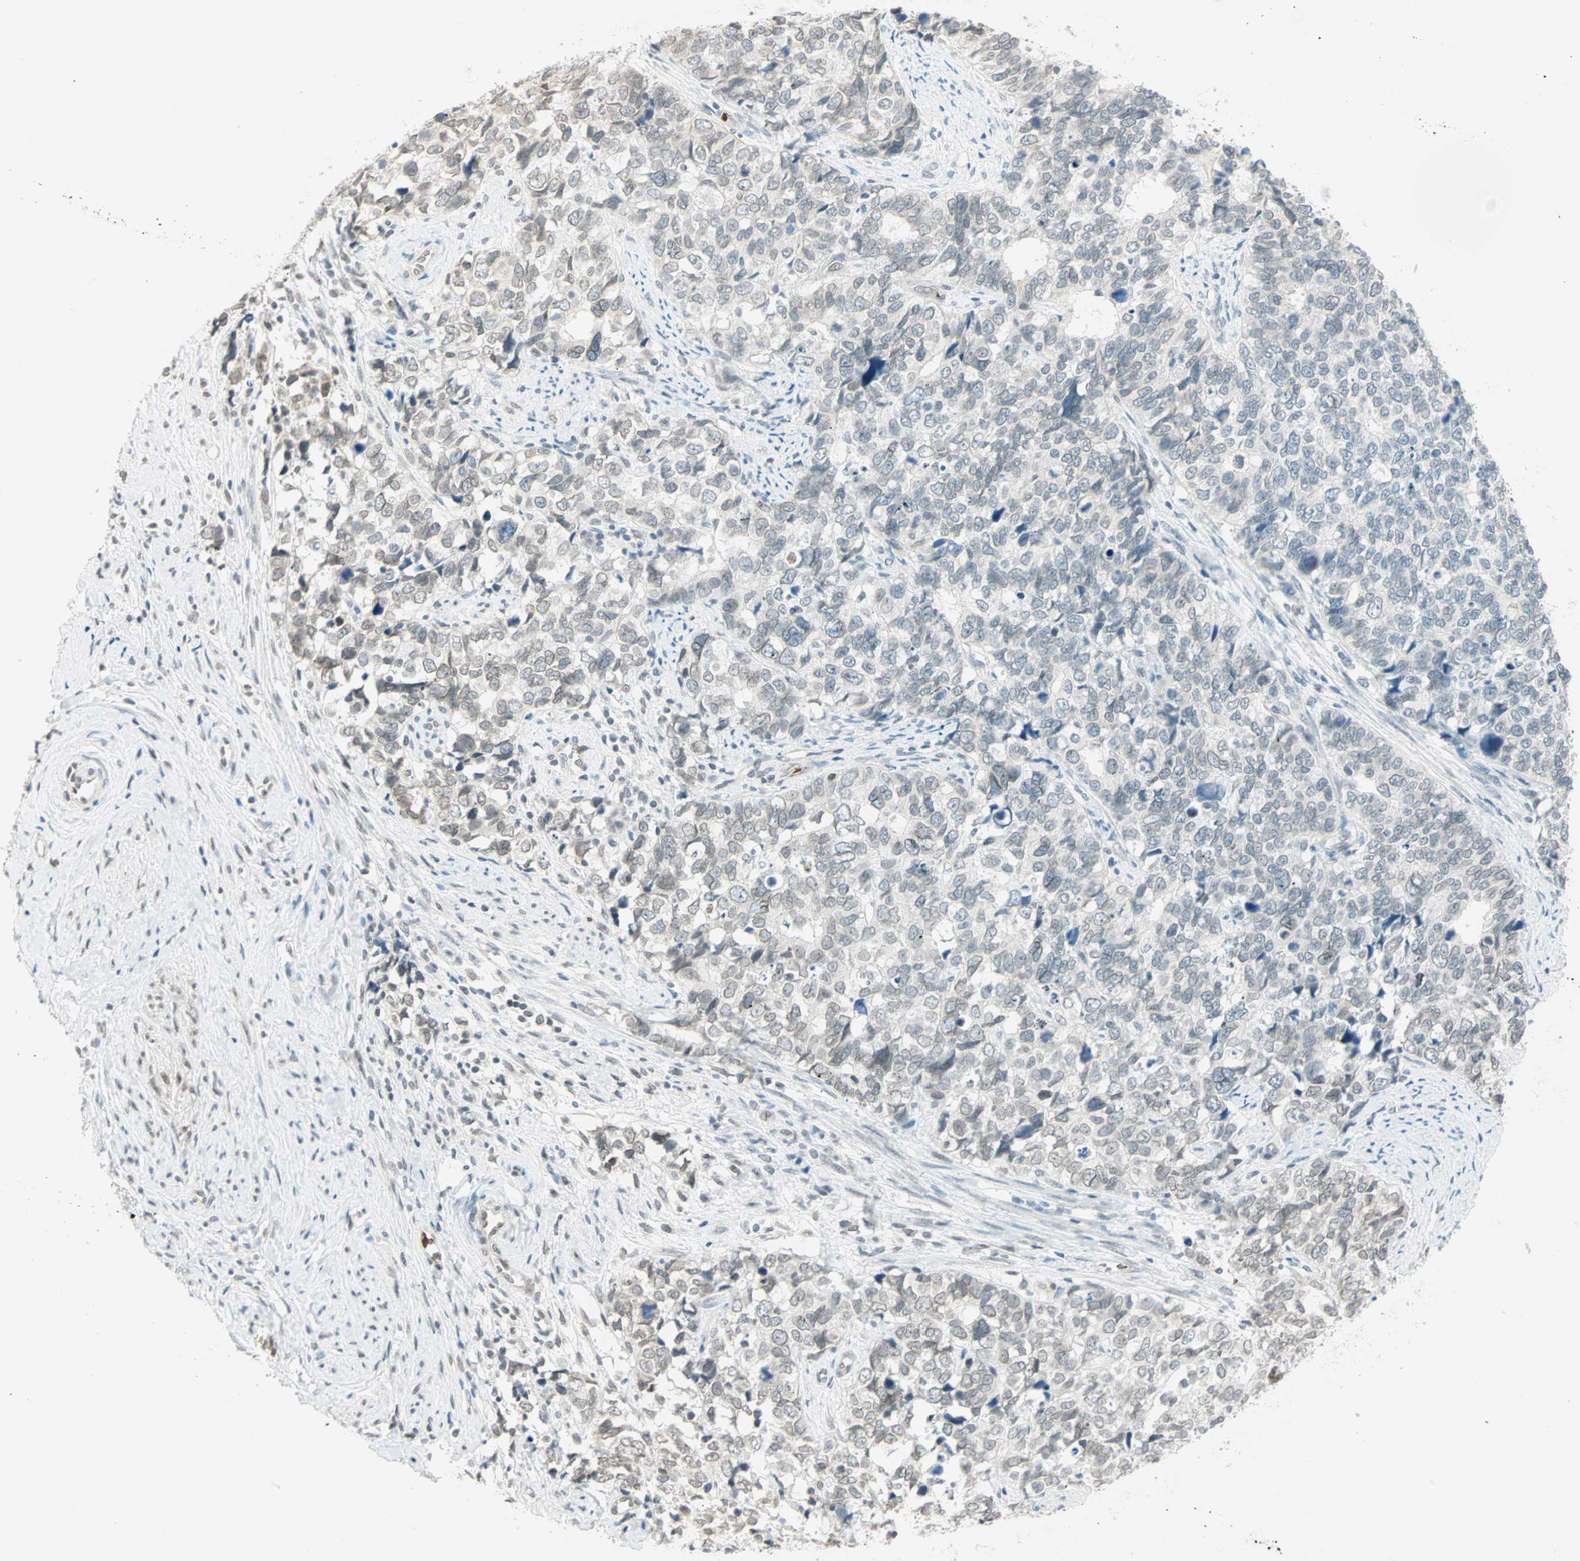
{"staining": {"intensity": "weak", "quantity": "<25%", "location": "cytoplasmic/membranous,nuclear"}, "tissue": "cervical cancer", "cell_type": "Tumor cells", "image_type": "cancer", "snomed": [{"axis": "morphology", "description": "Squamous cell carcinoma, NOS"}, {"axis": "topography", "description": "Cervix"}], "caption": "This photomicrograph is of squamous cell carcinoma (cervical) stained with IHC to label a protein in brown with the nuclei are counter-stained blue. There is no staining in tumor cells.", "gene": "BCAN", "patient": {"sex": "female", "age": 63}}